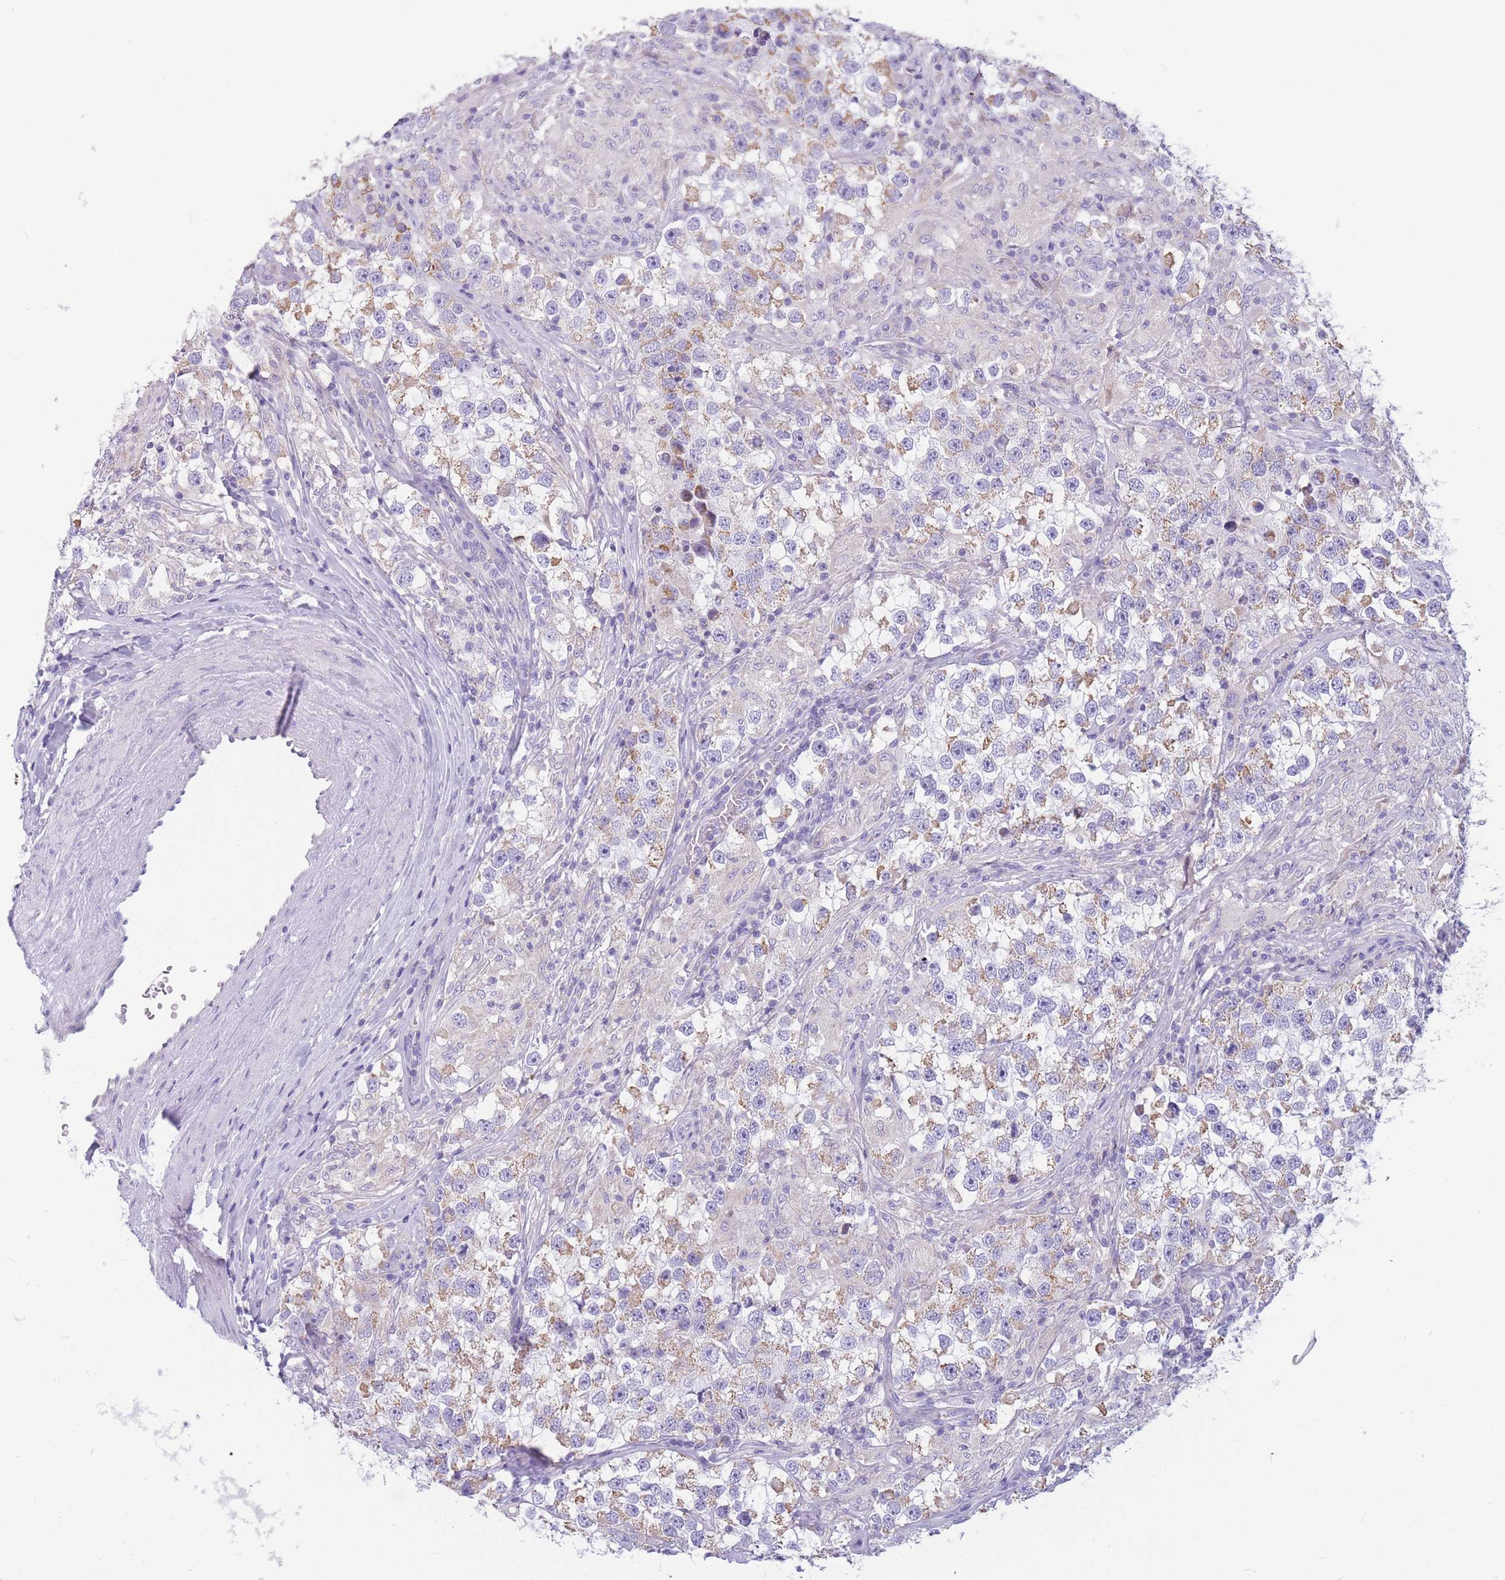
{"staining": {"intensity": "moderate", "quantity": "25%-75%", "location": "cytoplasmic/membranous"}, "tissue": "testis cancer", "cell_type": "Tumor cells", "image_type": "cancer", "snomed": [{"axis": "morphology", "description": "Seminoma, NOS"}, {"axis": "topography", "description": "Testis"}], "caption": "Immunohistochemistry staining of testis cancer, which exhibits medium levels of moderate cytoplasmic/membranous positivity in approximately 25%-75% of tumor cells indicating moderate cytoplasmic/membranous protein positivity. The staining was performed using DAB (3,3'-diaminobenzidine) (brown) for protein detection and nuclei were counterstained in hematoxylin (blue).", "gene": "DHRS11", "patient": {"sex": "male", "age": 46}}